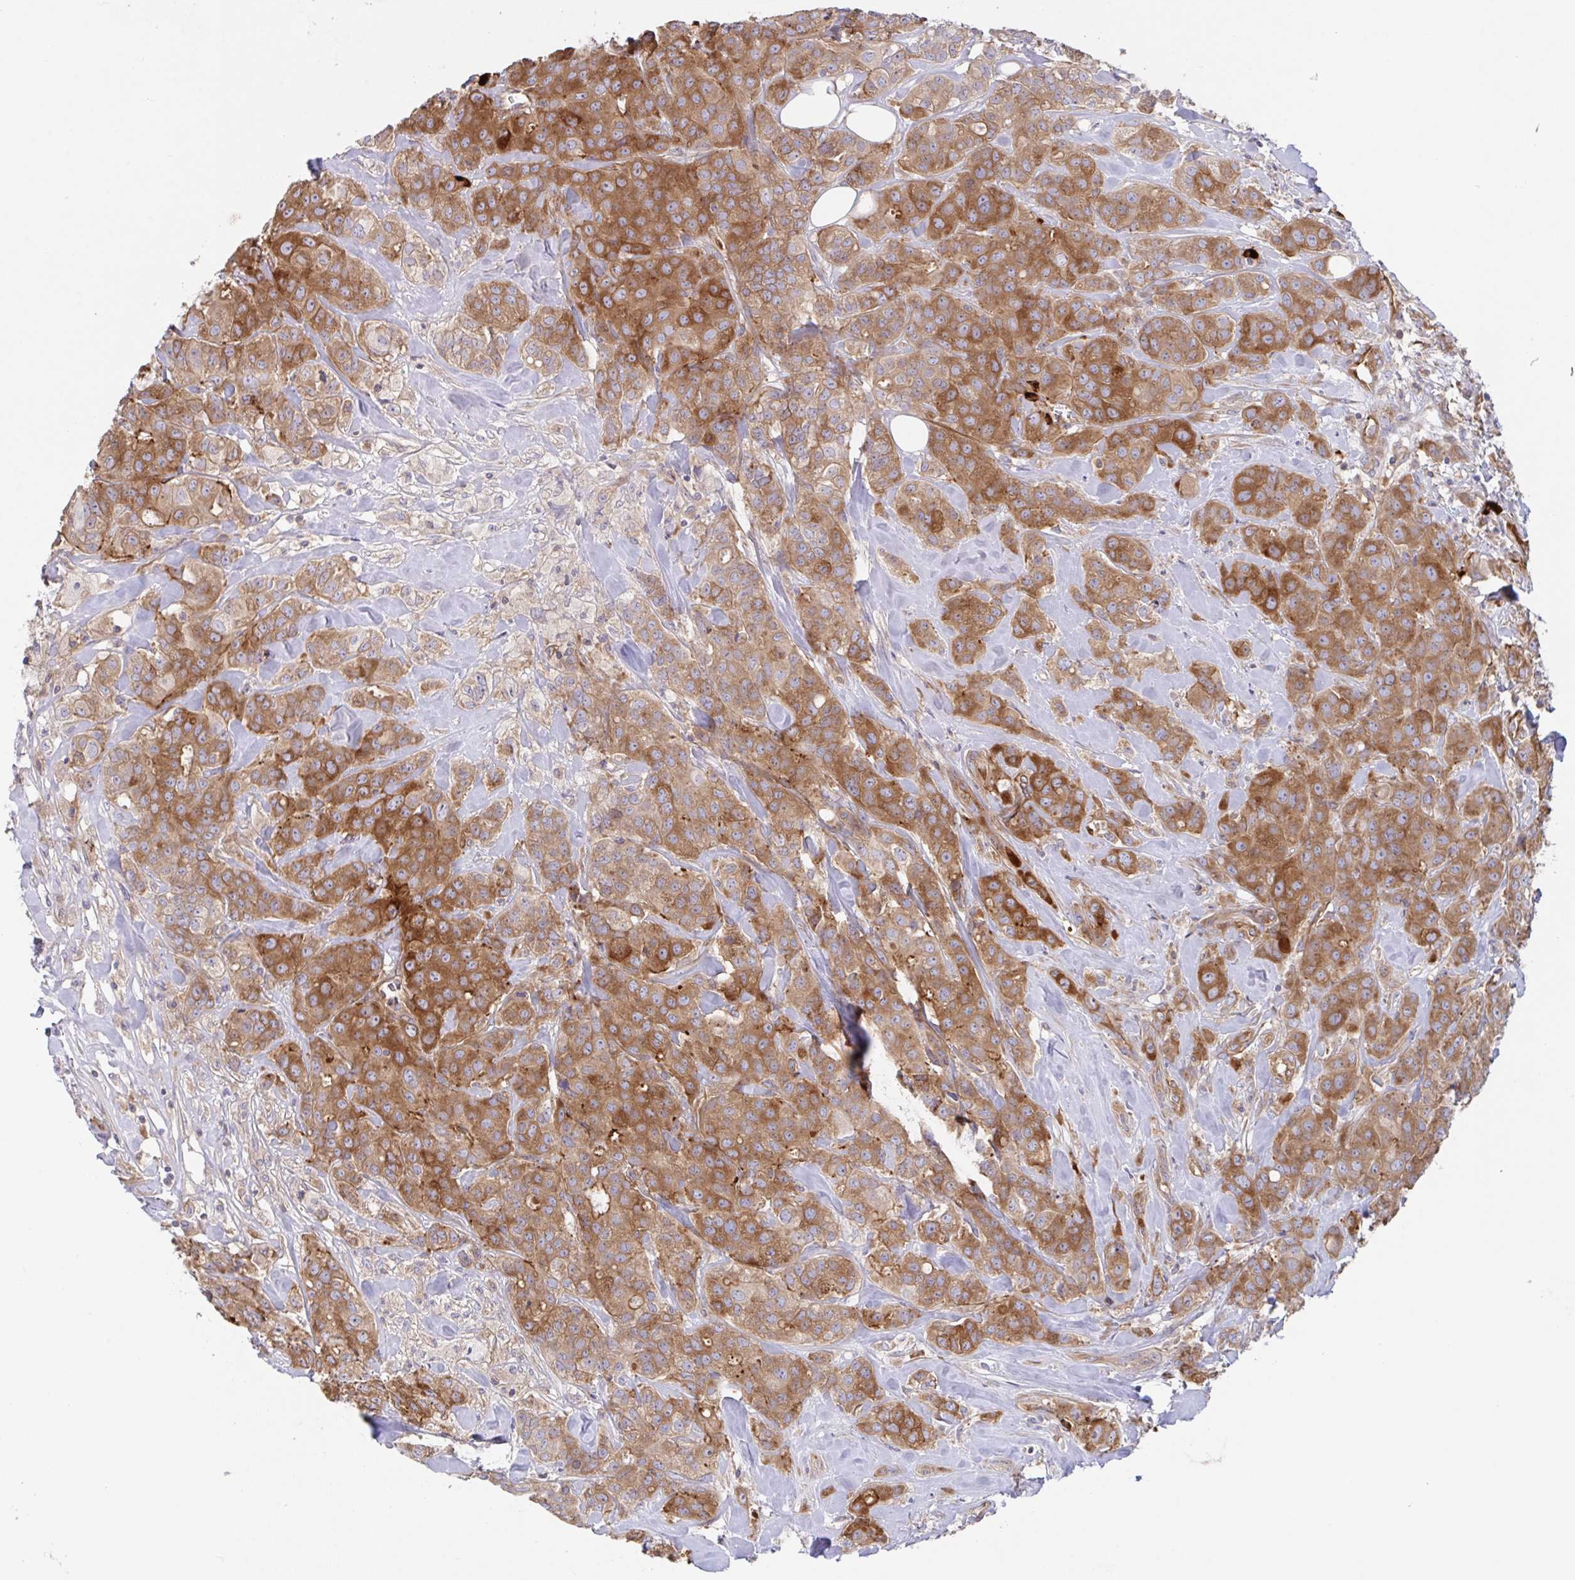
{"staining": {"intensity": "moderate", "quantity": ">75%", "location": "cytoplasmic/membranous"}, "tissue": "breast cancer", "cell_type": "Tumor cells", "image_type": "cancer", "snomed": [{"axis": "morphology", "description": "Normal tissue, NOS"}, {"axis": "morphology", "description": "Duct carcinoma"}, {"axis": "topography", "description": "Breast"}], "caption": "This photomicrograph displays infiltrating ductal carcinoma (breast) stained with IHC to label a protein in brown. The cytoplasmic/membranous of tumor cells show moderate positivity for the protein. Nuclei are counter-stained blue.", "gene": "YARS2", "patient": {"sex": "female", "age": 43}}